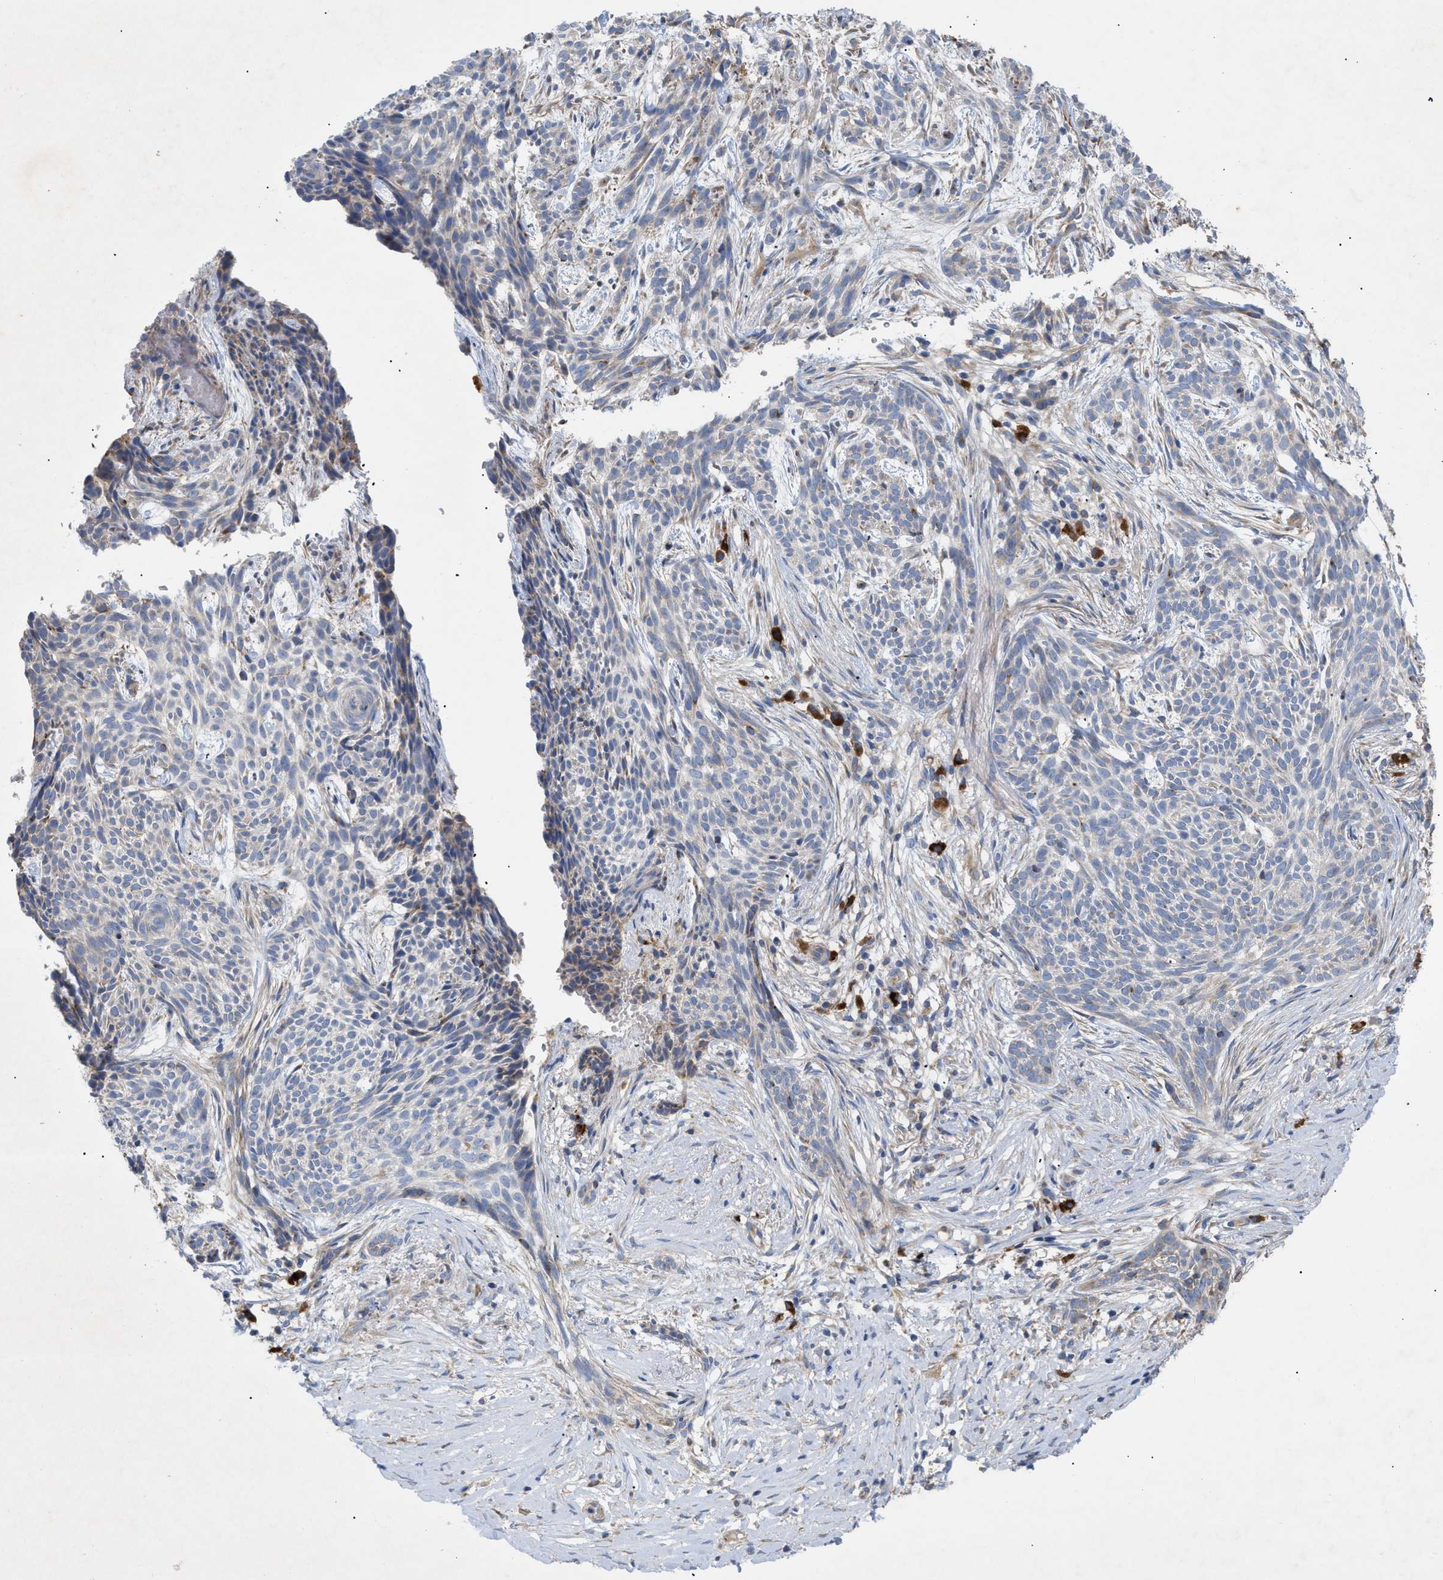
{"staining": {"intensity": "negative", "quantity": "none", "location": "none"}, "tissue": "skin cancer", "cell_type": "Tumor cells", "image_type": "cancer", "snomed": [{"axis": "morphology", "description": "Basal cell carcinoma"}, {"axis": "topography", "description": "Skin"}], "caption": "DAB (3,3'-diaminobenzidine) immunohistochemical staining of human basal cell carcinoma (skin) reveals no significant expression in tumor cells. (DAB immunohistochemistry visualized using brightfield microscopy, high magnification).", "gene": "SLC50A1", "patient": {"sex": "female", "age": 59}}